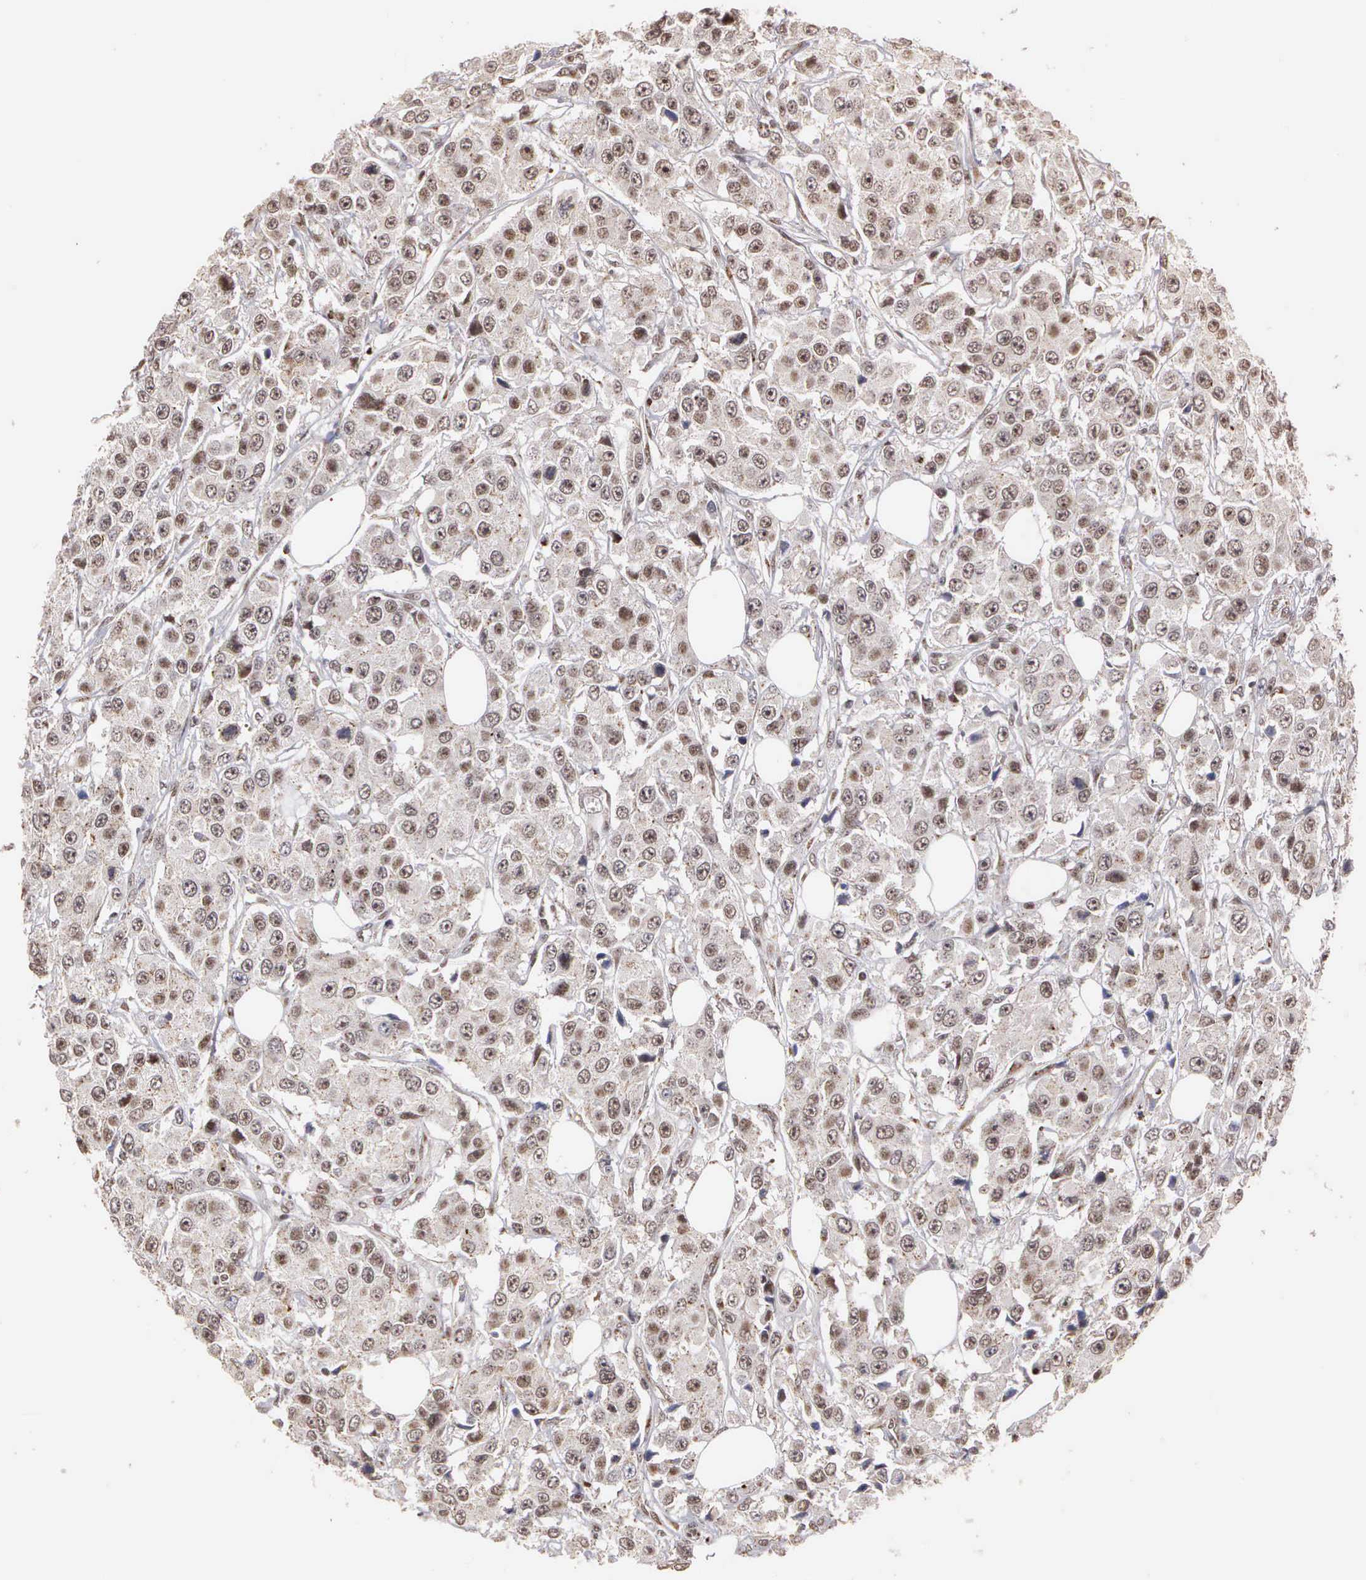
{"staining": {"intensity": "weak", "quantity": "25%-75%", "location": "nuclear"}, "tissue": "breast cancer", "cell_type": "Tumor cells", "image_type": "cancer", "snomed": [{"axis": "morphology", "description": "Duct carcinoma"}, {"axis": "topography", "description": "Breast"}], "caption": "Brown immunohistochemical staining in breast invasive ductal carcinoma exhibits weak nuclear expression in about 25%-75% of tumor cells. (Stains: DAB (3,3'-diaminobenzidine) in brown, nuclei in blue, Microscopy: brightfield microscopy at high magnification).", "gene": "GTF2A1", "patient": {"sex": "female", "age": 58}}